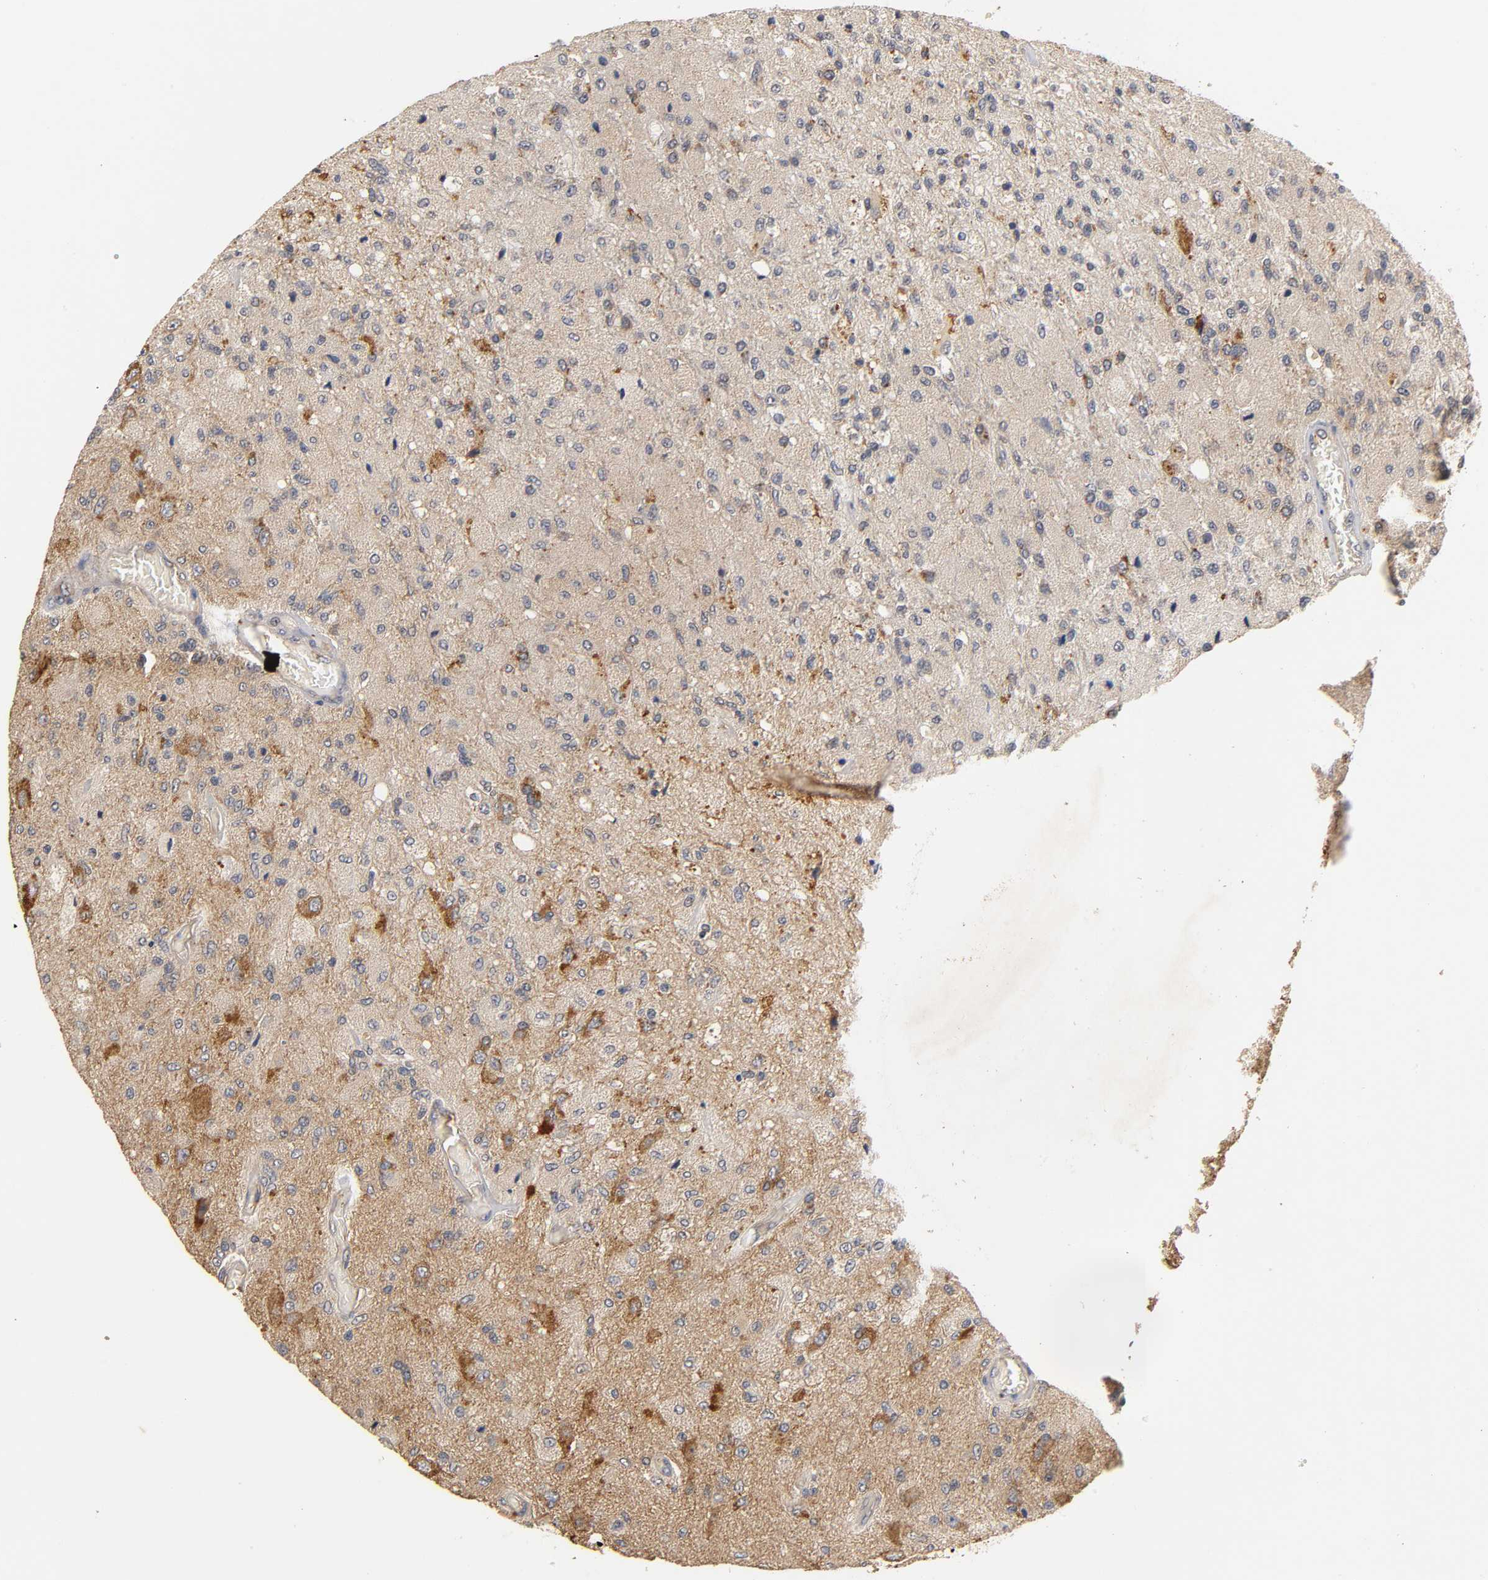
{"staining": {"intensity": "moderate", "quantity": "25%-75%", "location": "cytoplasmic/membranous"}, "tissue": "glioma", "cell_type": "Tumor cells", "image_type": "cancer", "snomed": [{"axis": "morphology", "description": "Normal tissue, NOS"}, {"axis": "morphology", "description": "Glioma, malignant, High grade"}, {"axis": "topography", "description": "Cerebral cortex"}], "caption": "This is a micrograph of immunohistochemistry staining of malignant high-grade glioma, which shows moderate staining in the cytoplasmic/membranous of tumor cells.", "gene": "SCAP", "patient": {"sex": "male", "age": 77}}